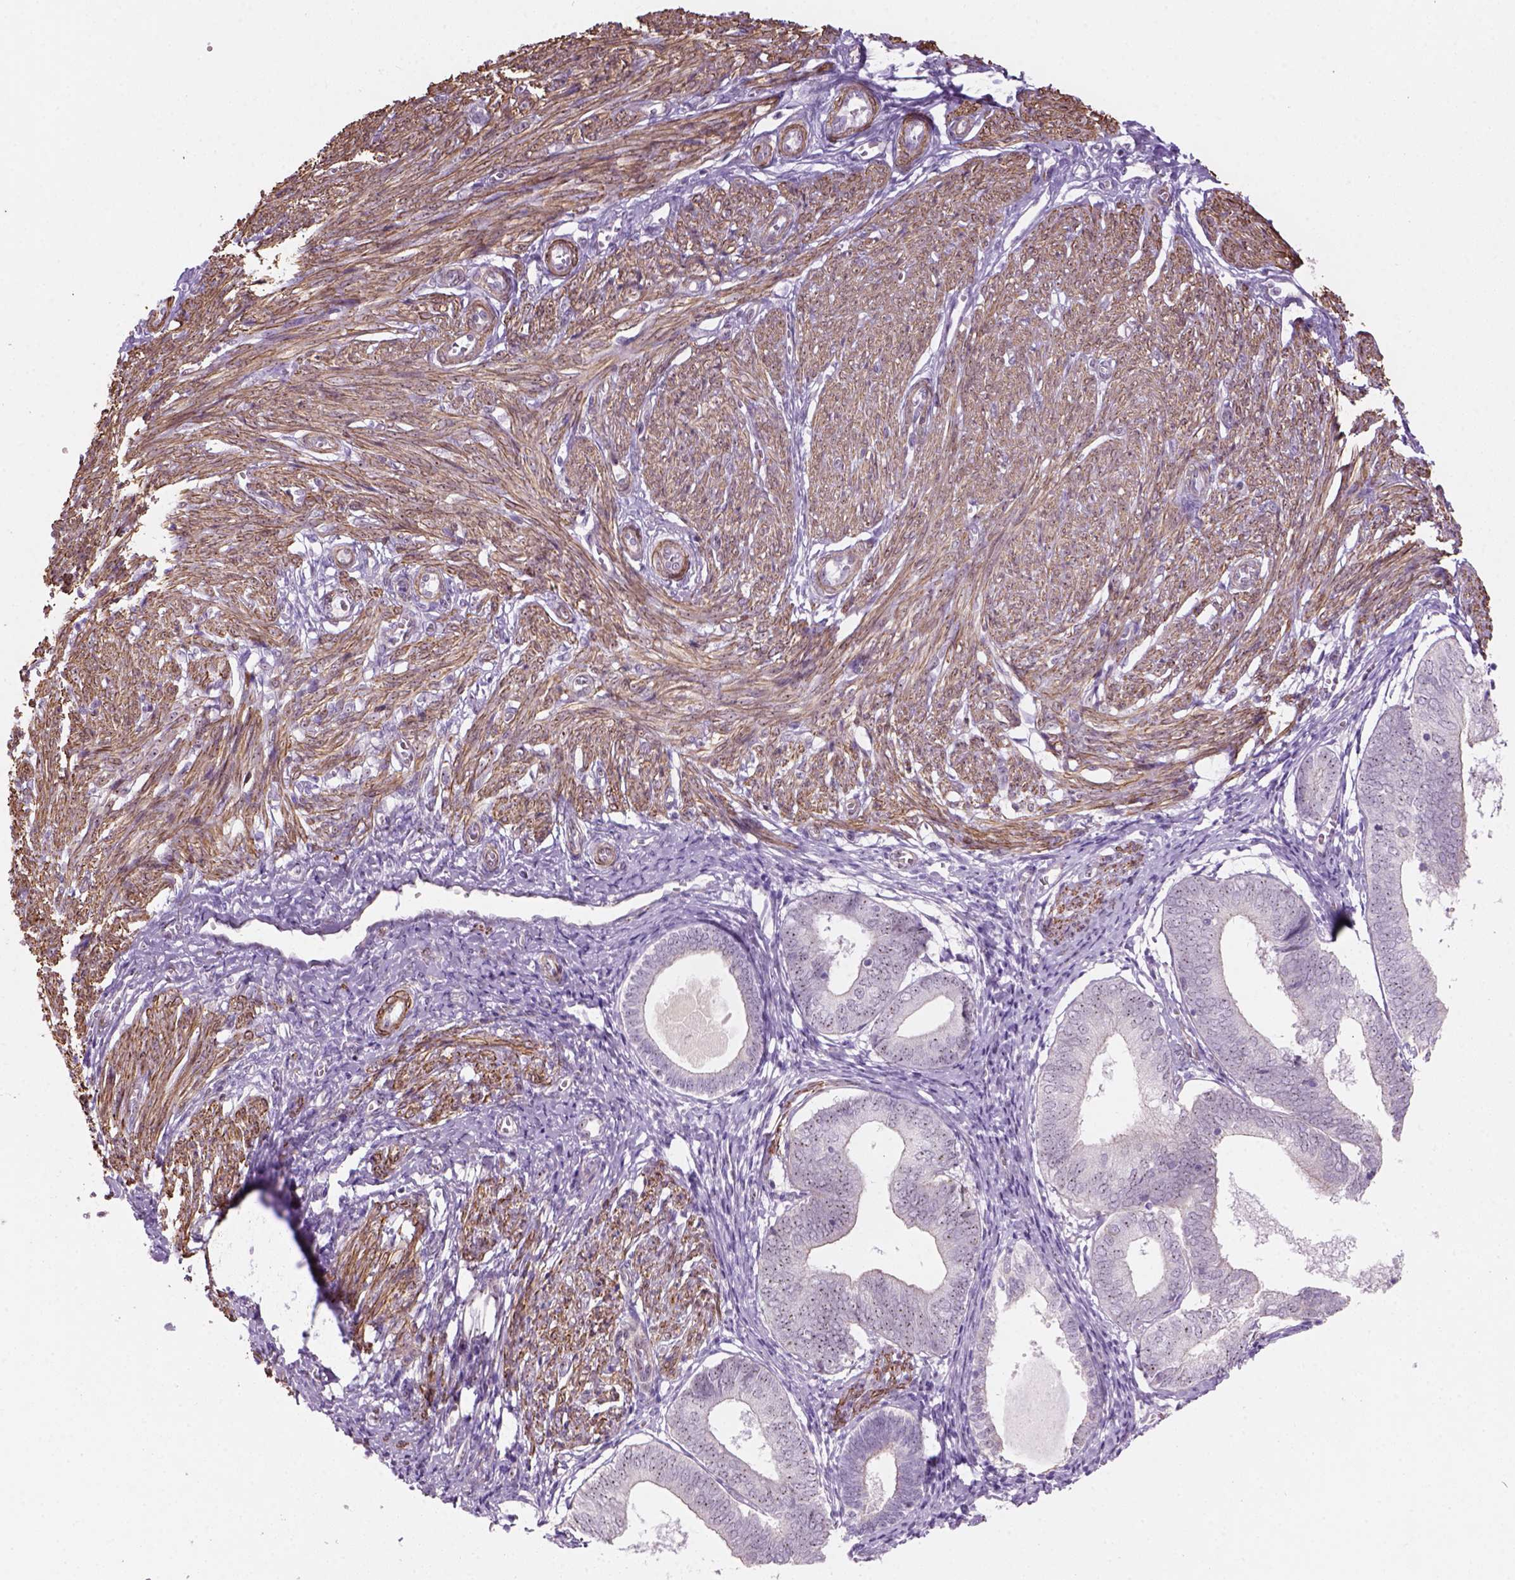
{"staining": {"intensity": "weak", "quantity": "25%-75%", "location": "nuclear"}, "tissue": "endometrium", "cell_type": "Cells in endometrial stroma", "image_type": "normal", "snomed": [{"axis": "morphology", "description": "Normal tissue, NOS"}, {"axis": "topography", "description": "Endometrium"}], "caption": "Protein staining displays weak nuclear expression in approximately 25%-75% of cells in endometrial stroma in normal endometrium.", "gene": "RRS1", "patient": {"sex": "female", "age": 50}}